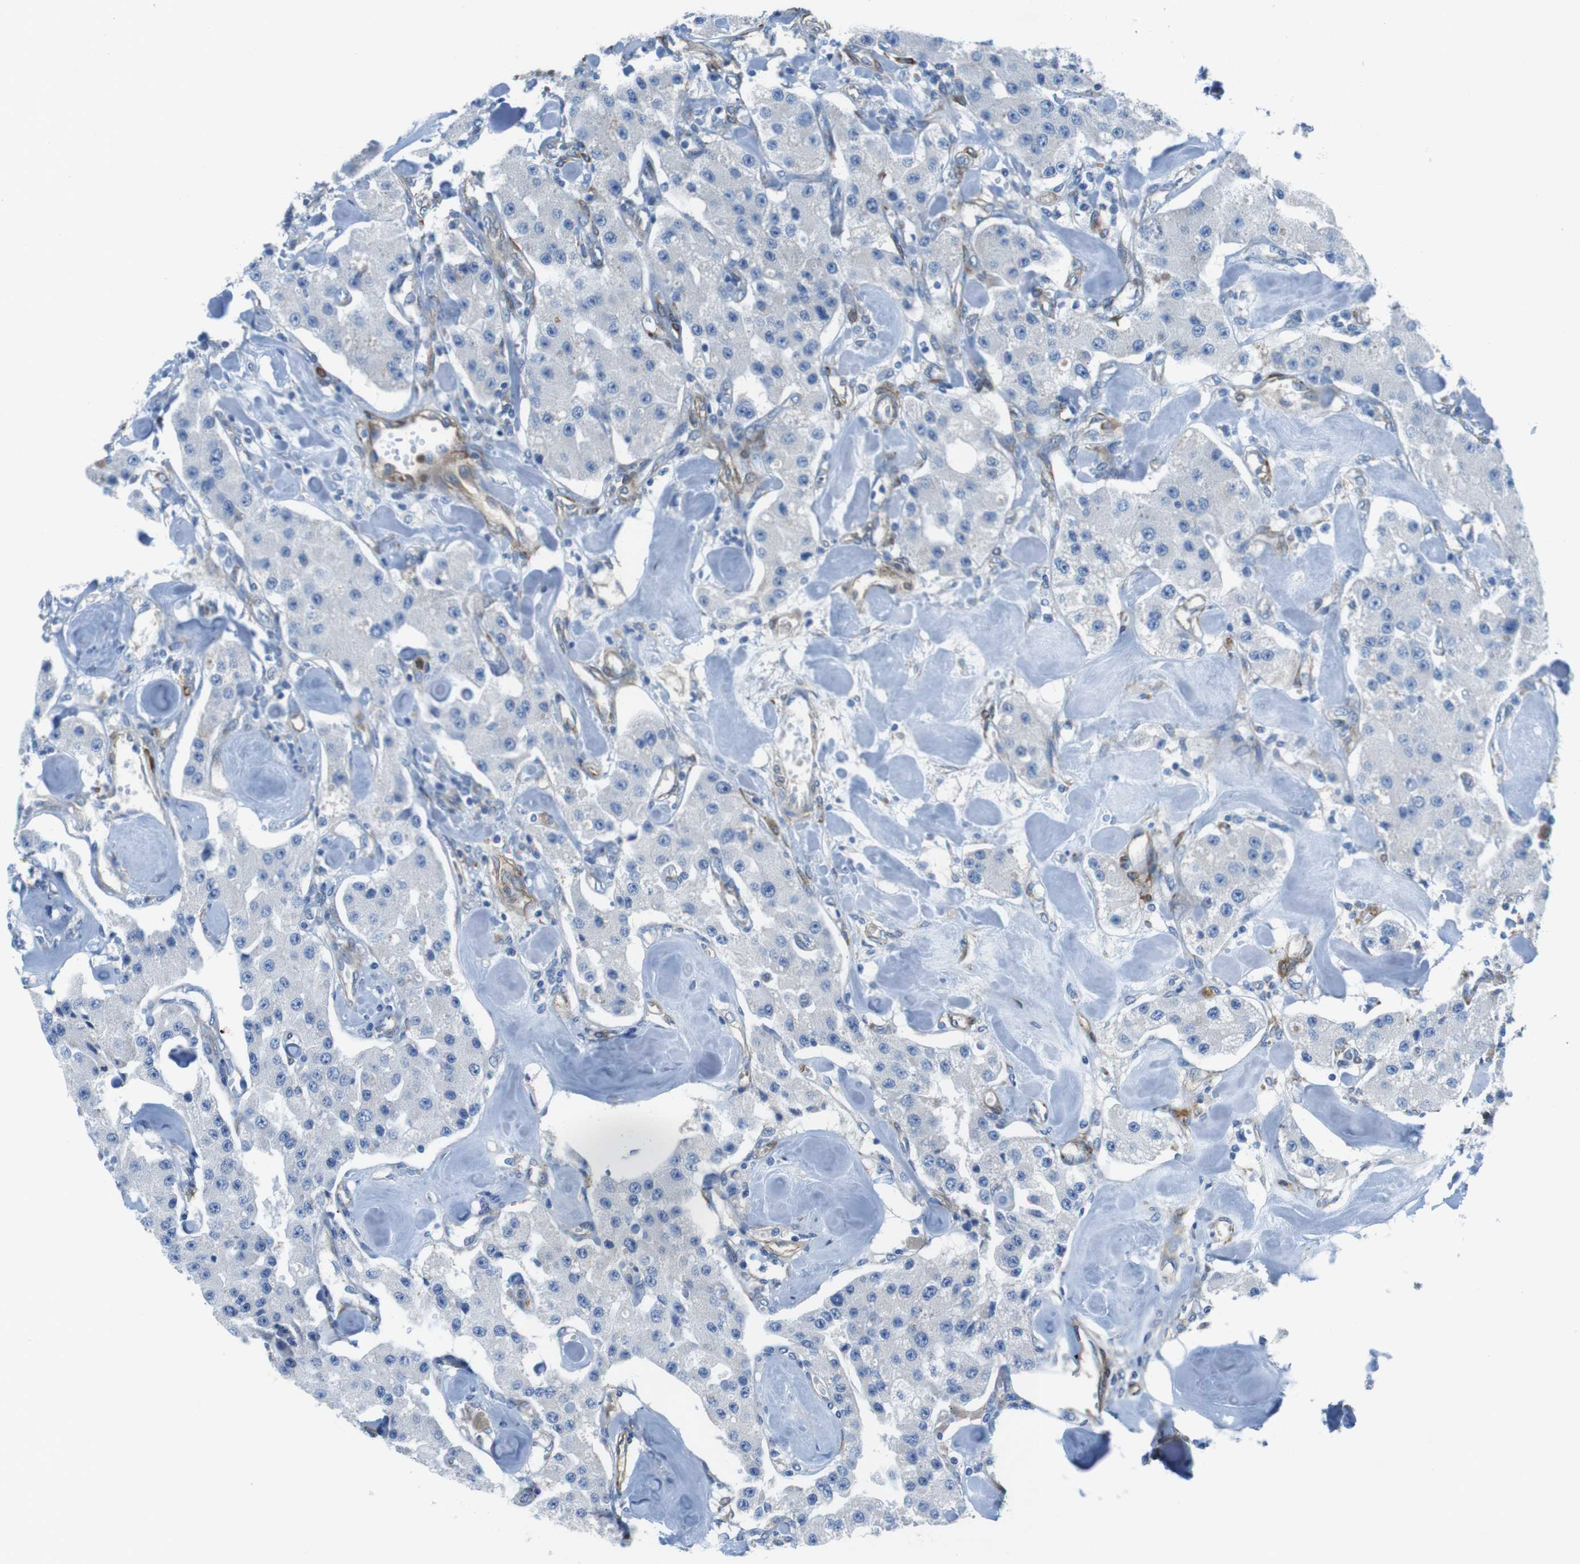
{"staining": {"intensity": "negative", "quantity": "none", "location": "none"}, "tissue": "carcinoid", "cell_type": "Tumor cells", "image_type": "cancer", "snomed": [{"axis": "morphology", "description": "Carcinoid, malignant, NOS"}, {"axis": "topography", "description": "Pancreas"}], "caption": "The micrograph demonstrates no staining of tumor cells in carcinoid (malignant).", "gene": "EMP2", "patient": {"sex": "male", "age": 41}}